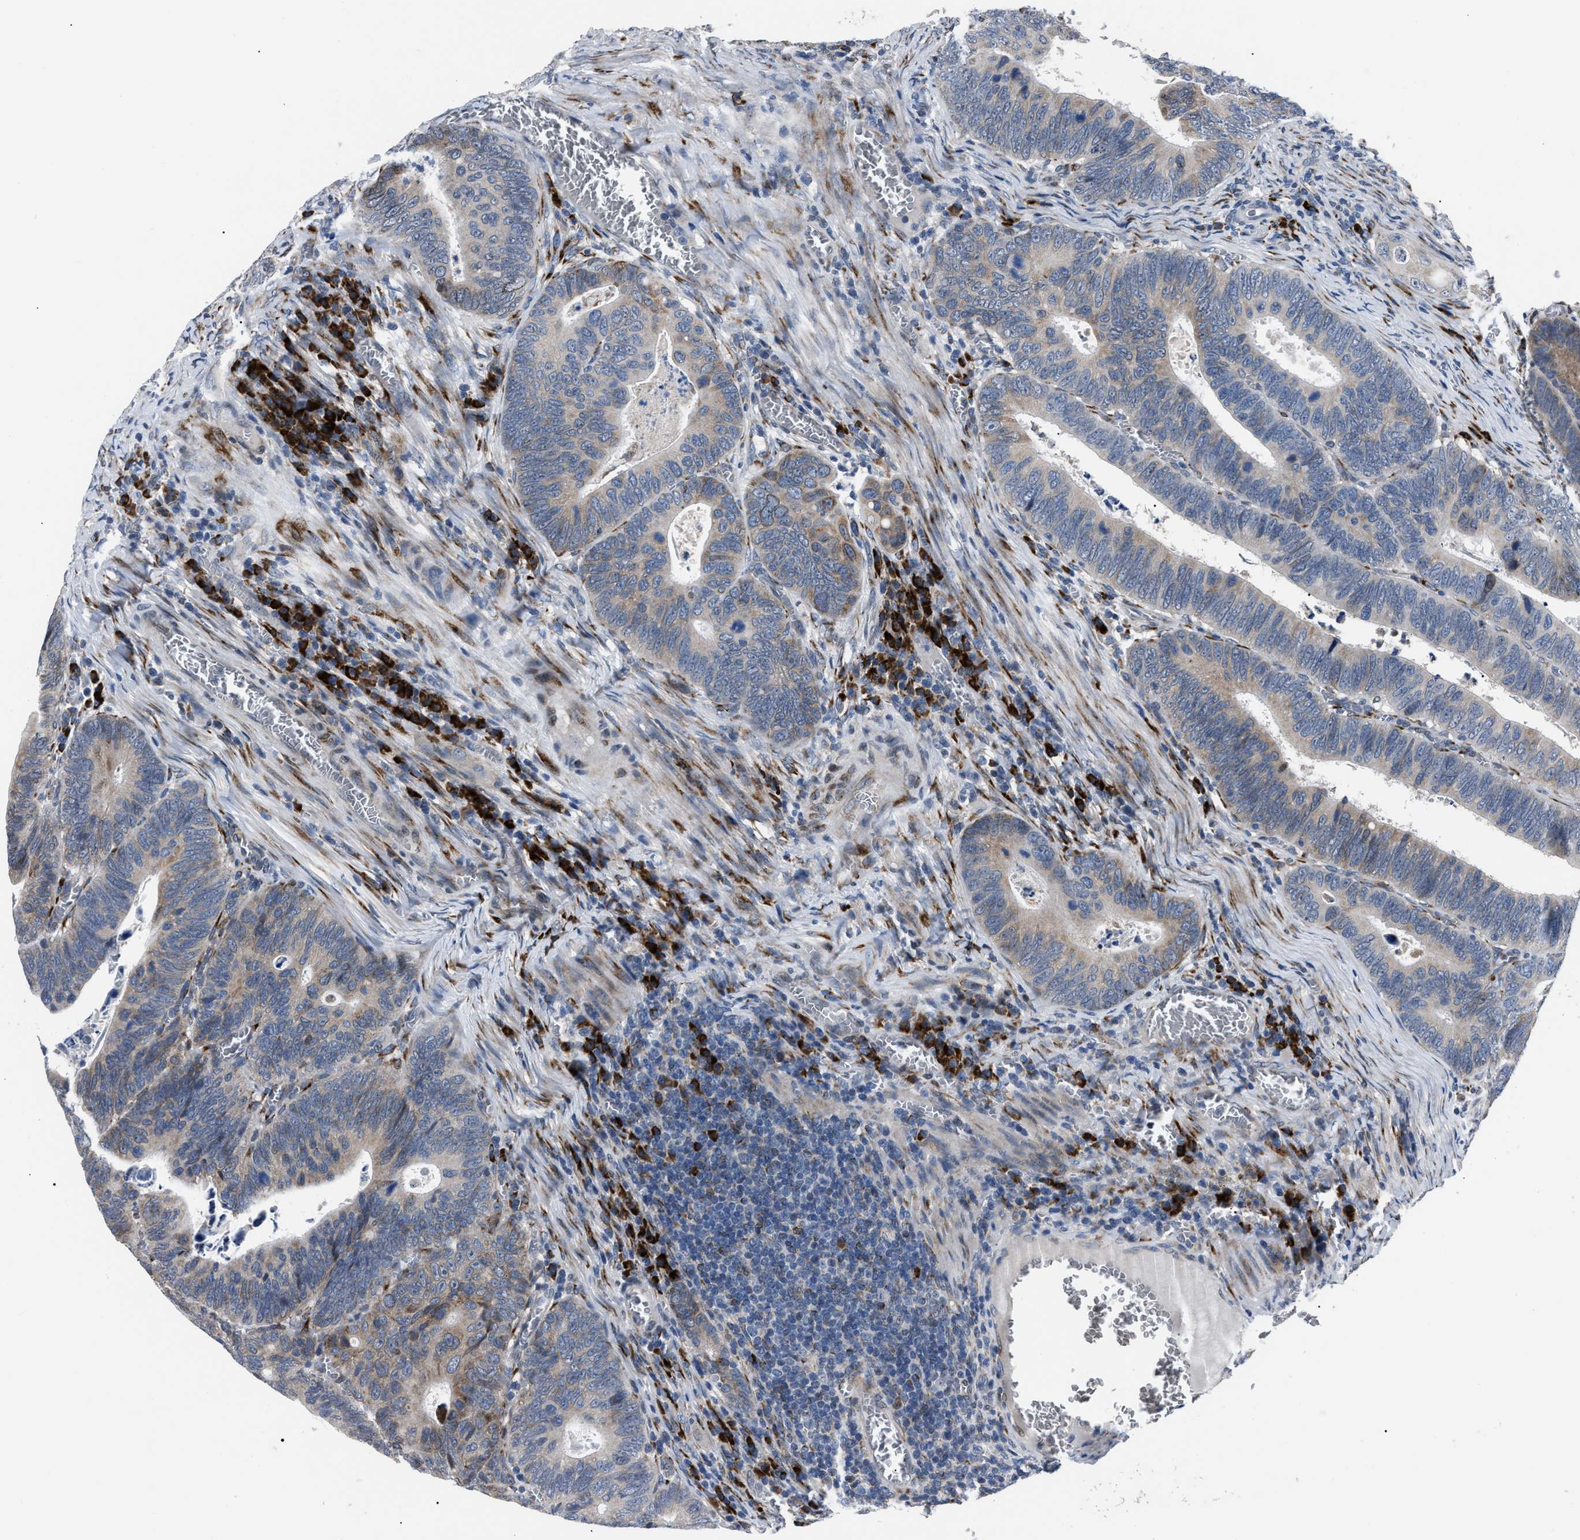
{"staining": {"intensity": "moderate", "quantity": "25%-75%", "location": "cytoplasmic/membranous"}, "tissue": "colorectal cancer", "cell_type": "Tumor cells", "image_type": "cancer", "snomed": [{"axis": "morphology", "description": "Inflammation, NOS"}, {"axis": "morphology", "description": "Adenocarcinoma, NOS"}, {"axis": "topography", "description": "Colon"}], "caption": "Protein staining by immunohistochemistry displays moderate cytoplasmic/membranous expression in about 25%-75% of tumor cells in colorectal cancer (adenocarcinoma). (DAB (3,3'-diaminobenzidine) IHC with brightfield microscopy, high magnification).", "gene": "LRRC14", "patient": {"sex": "male", "age": 72}}